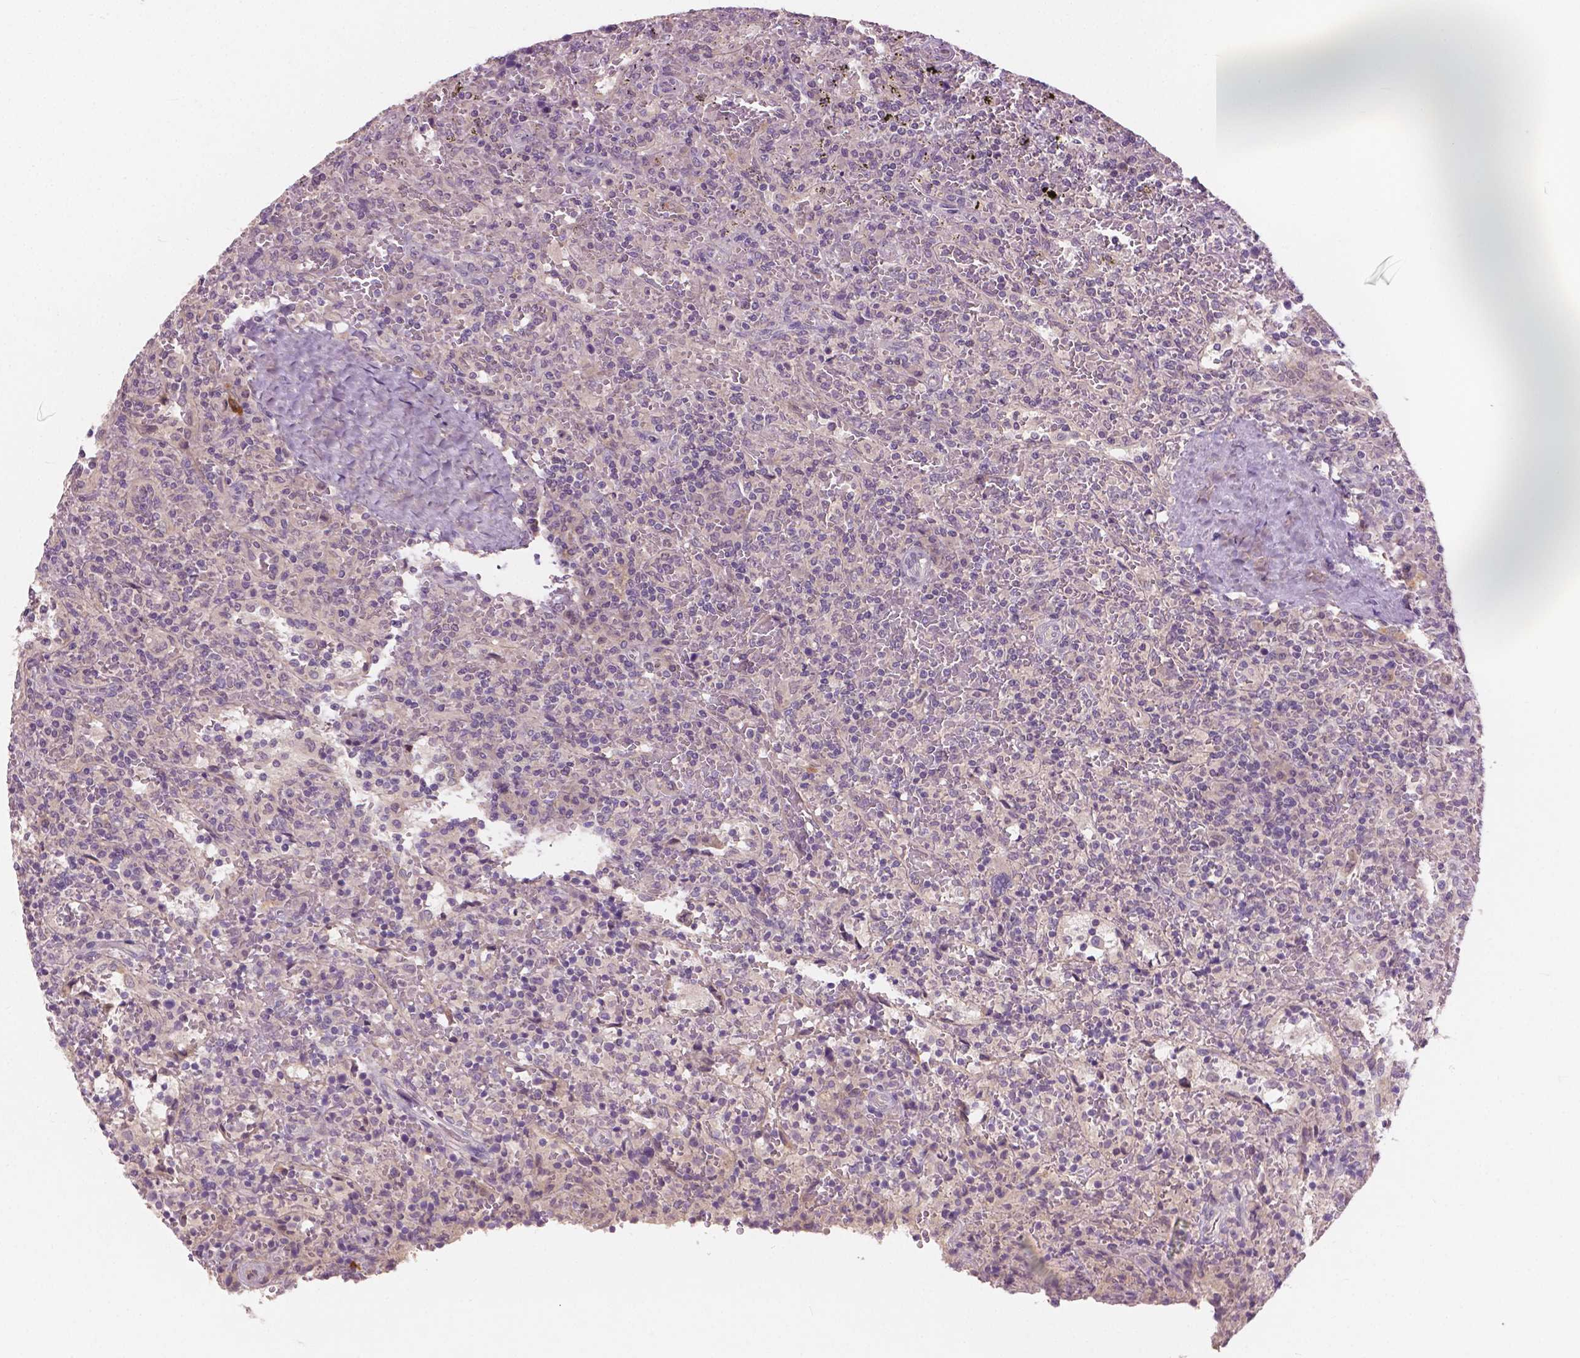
{"staining": {"intensity": "negative", "quantity": "none", "location": "none"}, "tissue": "lymphoma", "cell_type": "Tumor cells", "image_type": "cancer", "snomed": [{"axis": "morphology", "description": "Malignant lymphoma, non-Hodgkin's type, Low grade"}, {"axis": "topography", "description": "Spleen"}], "caption": "This photomicrograph is of malignant lymphoma, non-Hodgkin's type (low-grade) stained with immunohistochemistry to label a protein in brown with the nuclei are counter-stained blue. There is no expression in tumor cells. (DAB IHC visualized using brightfield microscopy, high magnification).", "gene": "KRT17", "patient": {"sex": "male", "age": 62}}